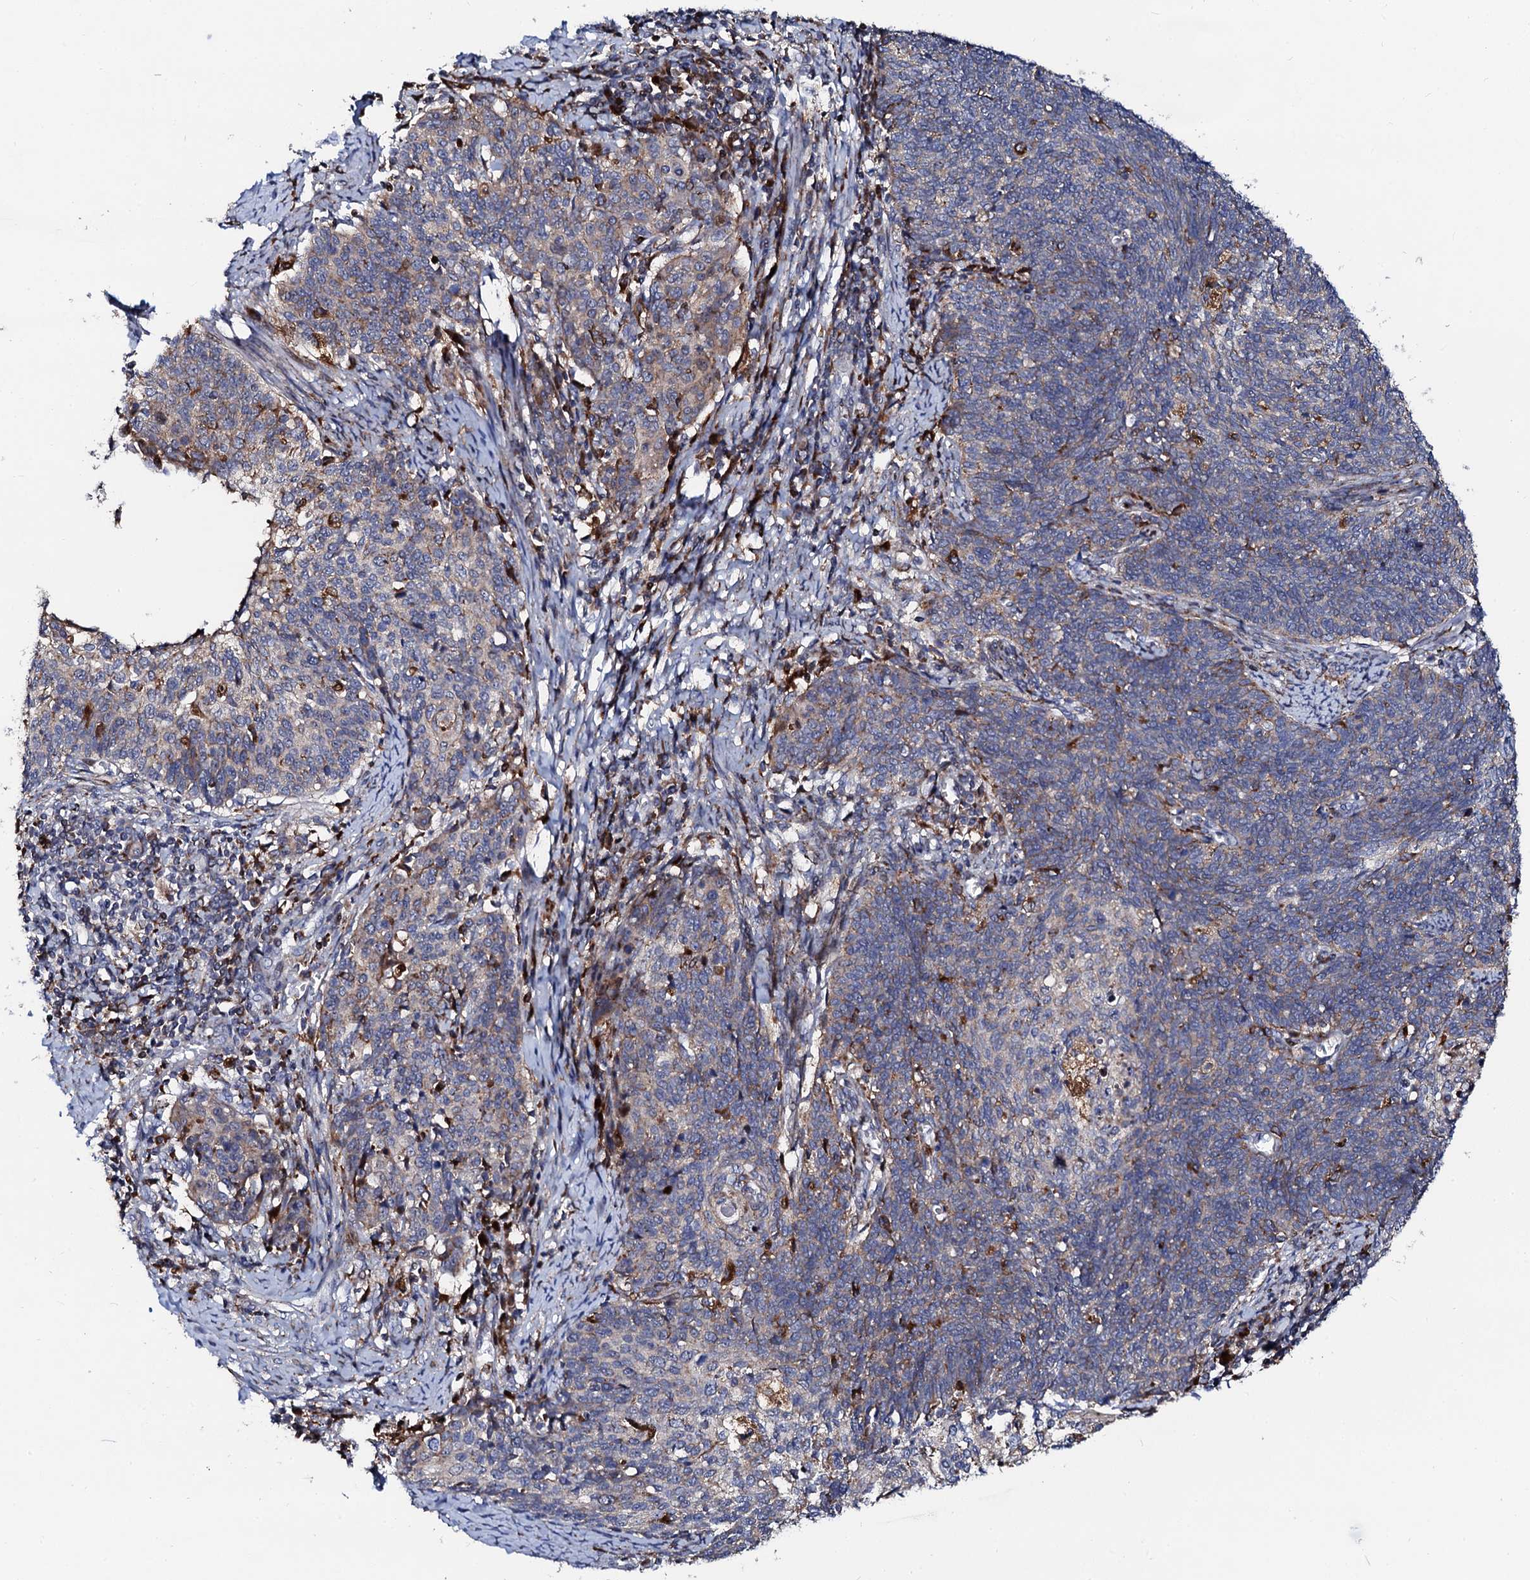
{"staining": {"intensity": "weak", "quantity": "<25%", "location": "cytoplasmic/membranous"}, "tissue": "cervical cancer", "cell_type": "Tumor cells", "image_type": "cancer", "snomed": [{"axis": "morphology", "description": "Squamous cell carcinoma, NOS"}, {"axis": "topography", "description": "Cervix"}], "caption": "High power microscopy micrograph of an immunohistochemistry (IHC) photomicrograph of cervical cancer, revealing no significant positivity in tumor cells. (Brightfield microscopy of DAB (3,3'-diaminobenzidine) IHC at high magnification).", "gene": "TCIRG1", "patient": {"sex": "female", "age": 39}}